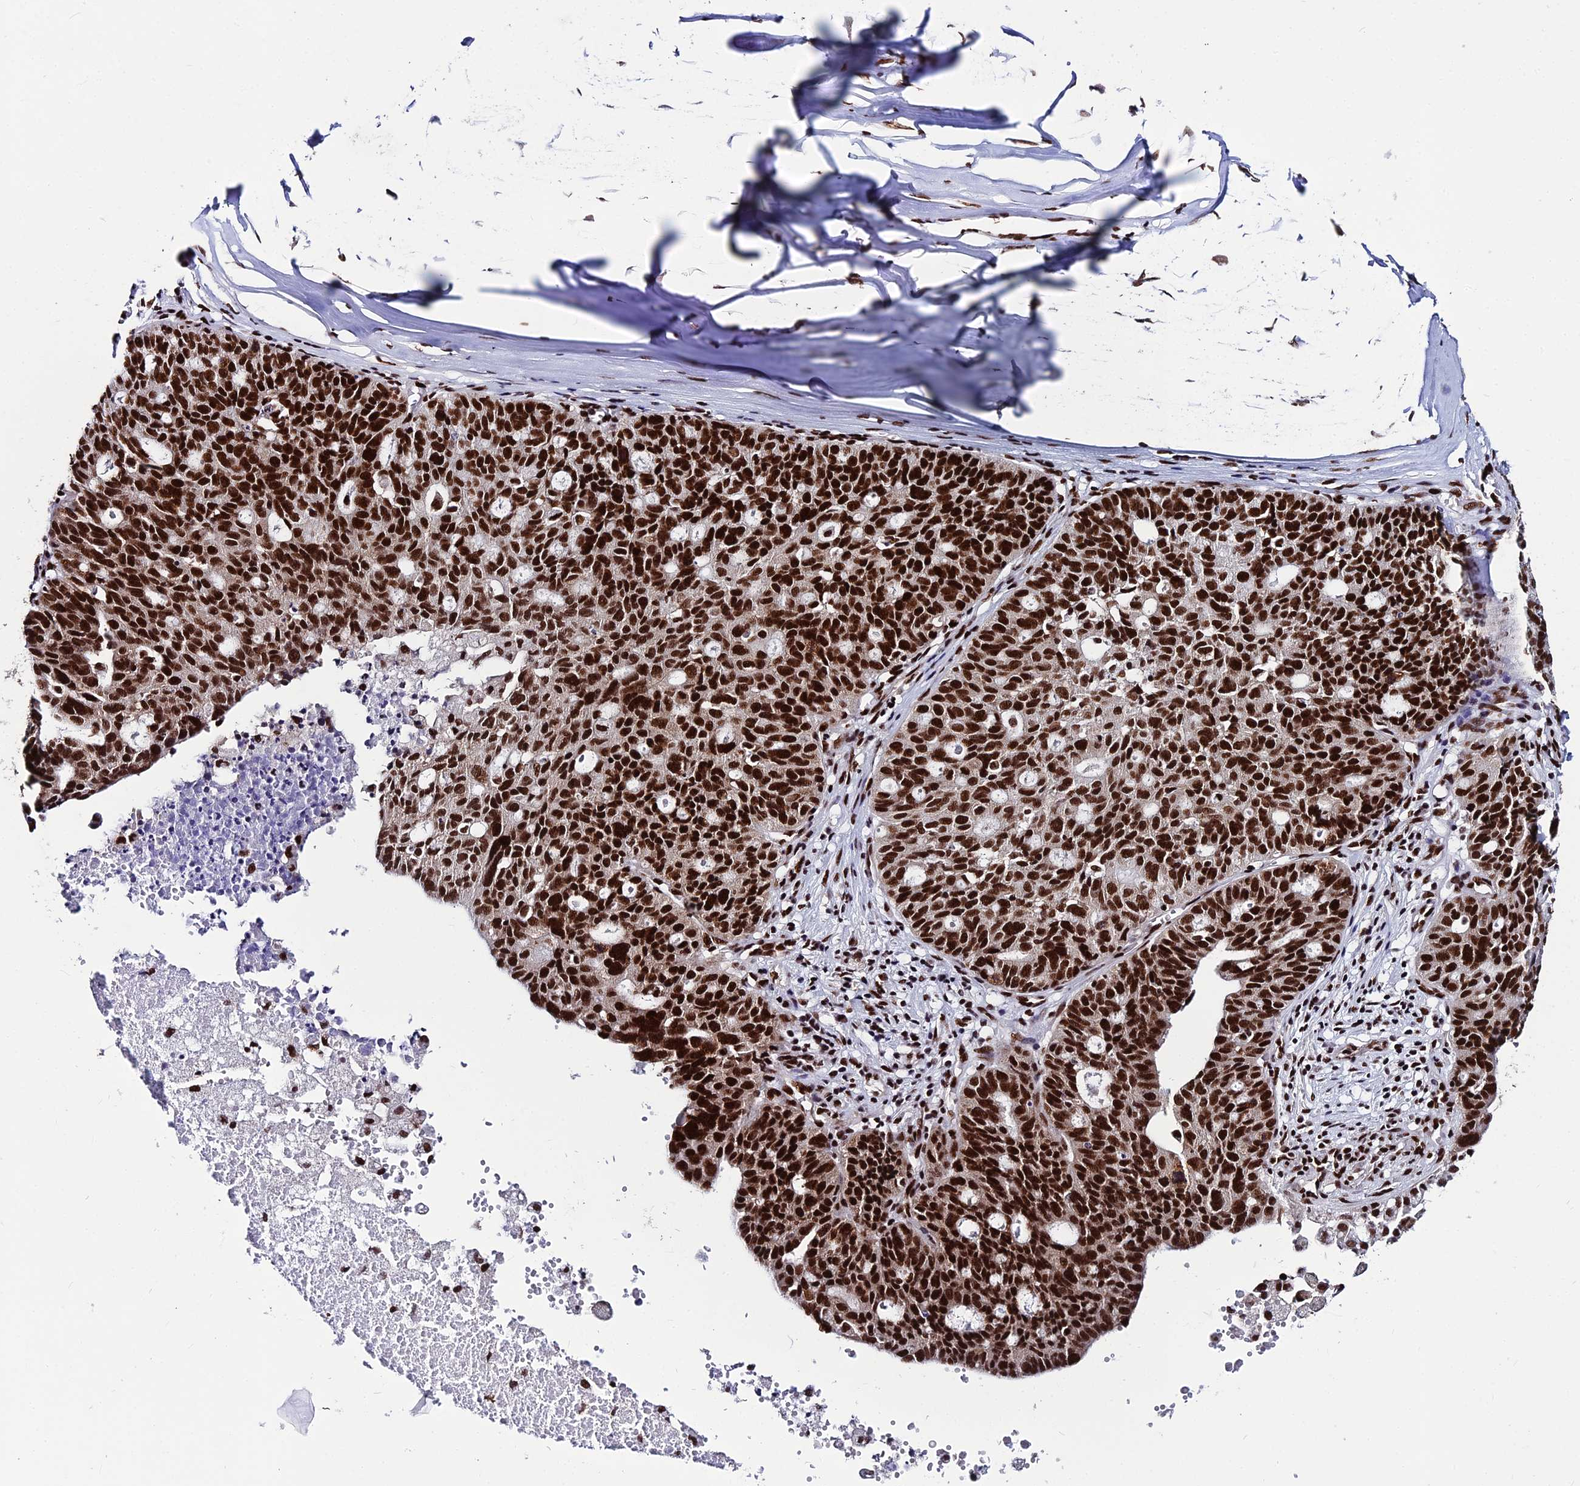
{"staining": {"intensity": "strong", "quantity": ">75%", "location": "nuclear"}, "tissue": "ovarian cancer", "cell_type": "Tumor cells", "image_type": "cancer", "snomed": [{"axis": "morphology", "description": "Cystadenocarcinoma, serous, NOS"}, {"axis": "topography", "description": "Ovary"}], "caption": "A histopathology image of ovarian cancer (serous cystadenocarcinoma) stained for a protein displays strong nuclear brown staining in tumor cells.", "gene": "HNRNPH1", "patient": {"sex": "female", "age": 59}}